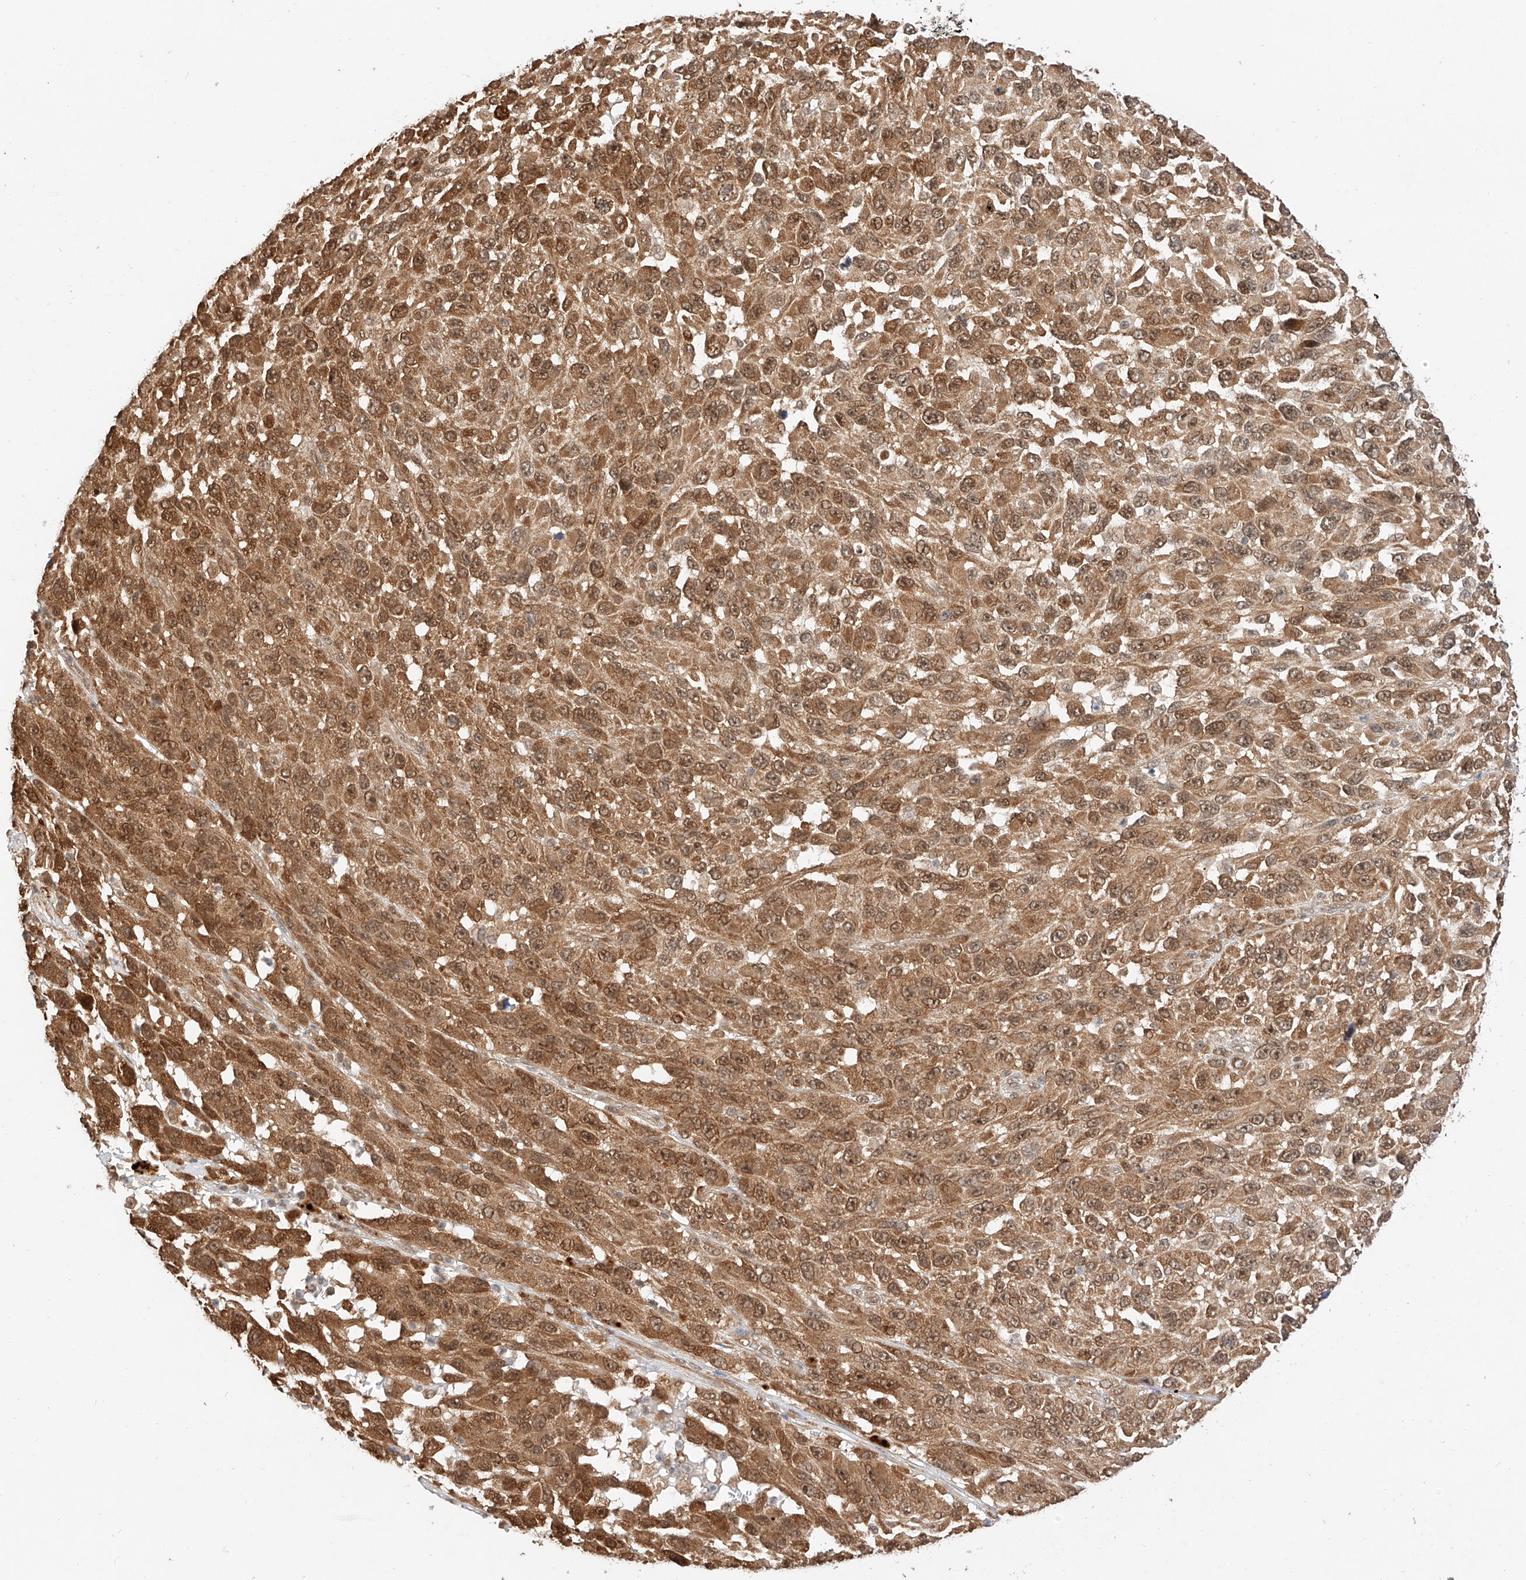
{"staining": {"intensity": "moderate", "quantity": ">75%", "location": "cytoplasmic/membranous,nuclear"}, "tissue": "melanoma", "cell_type": "Tumor cells", "image_type": "cancer", "snomed": [{"axis": "morphology", "description": "Malignant melanoma, NOS"}, {"axis": "topography", "description": "Skin"}], "caption": "Tumor cells show moderate cytoplasmic/membranous and nuclear expression in about >75% of cells in malignant melanoma. The staining was performed using DAB (3,3'-diaminobenzidine) to visualize the protein expression in brown, while the nuclei were stained in blue with hematoxylin (Magnification: 20x).", "gene": "EIF4H", "patient": {"sex": "female", "age": 96}}